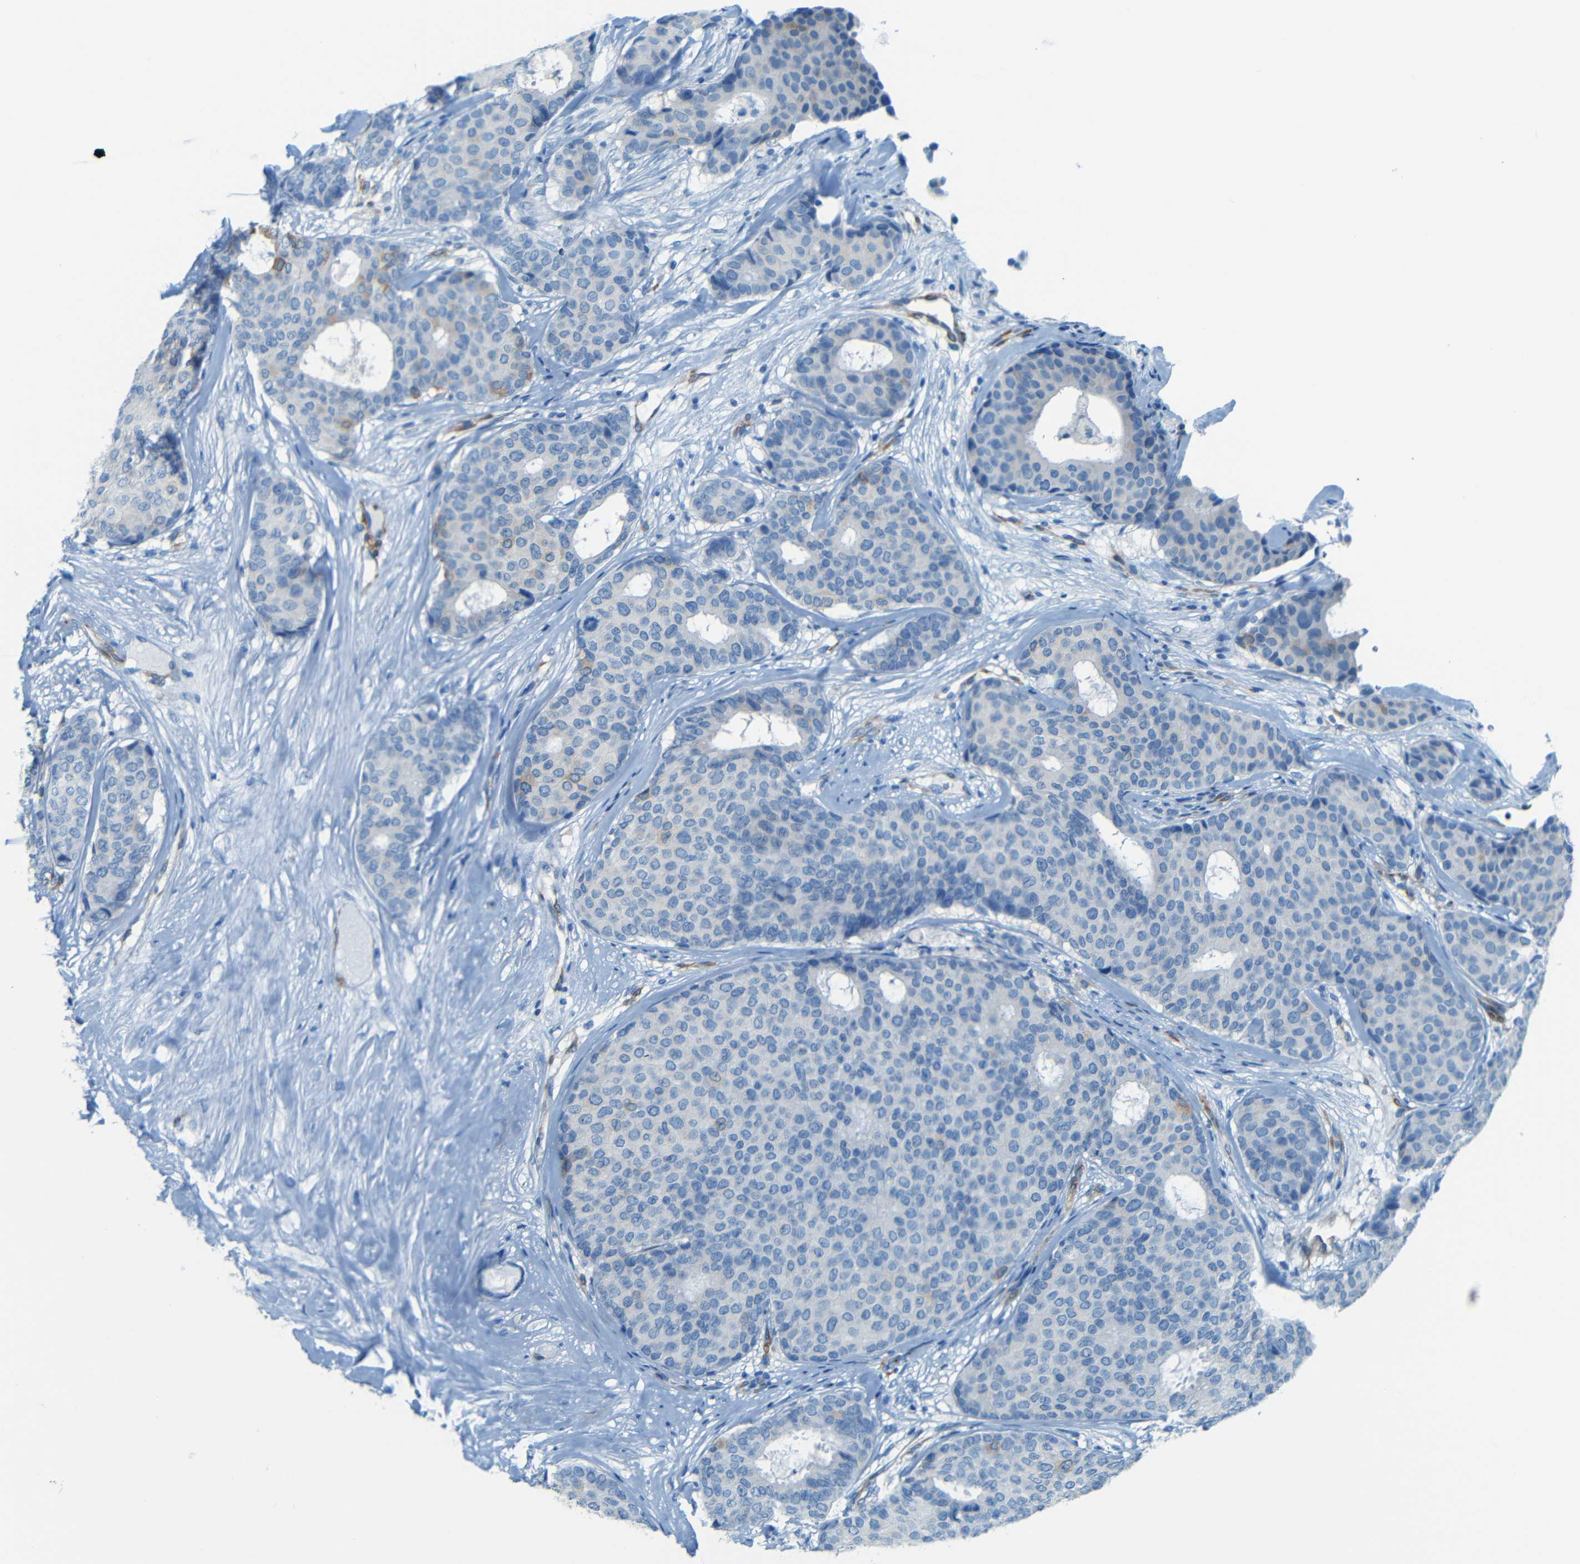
{"staining": {"intensity": "negative", "quantity": "none", "location": "none"}, "tissue": "breast cancer", "cell_type": "Tumor cells", "image_type": "cancer", "snomed": [{"axis": "morphology", "description": "Duct carcinoma"}, {"axis": "topography", "description": "Breast"}], "caption": "IHC micrograph of neoplastic tissue: breast cancer (intraductal carcinoma) stained with DAB shows no significant protein positivity in tumor cells.", "gene": "MAP2", "patient": {"sex": "female", "age": 75}}